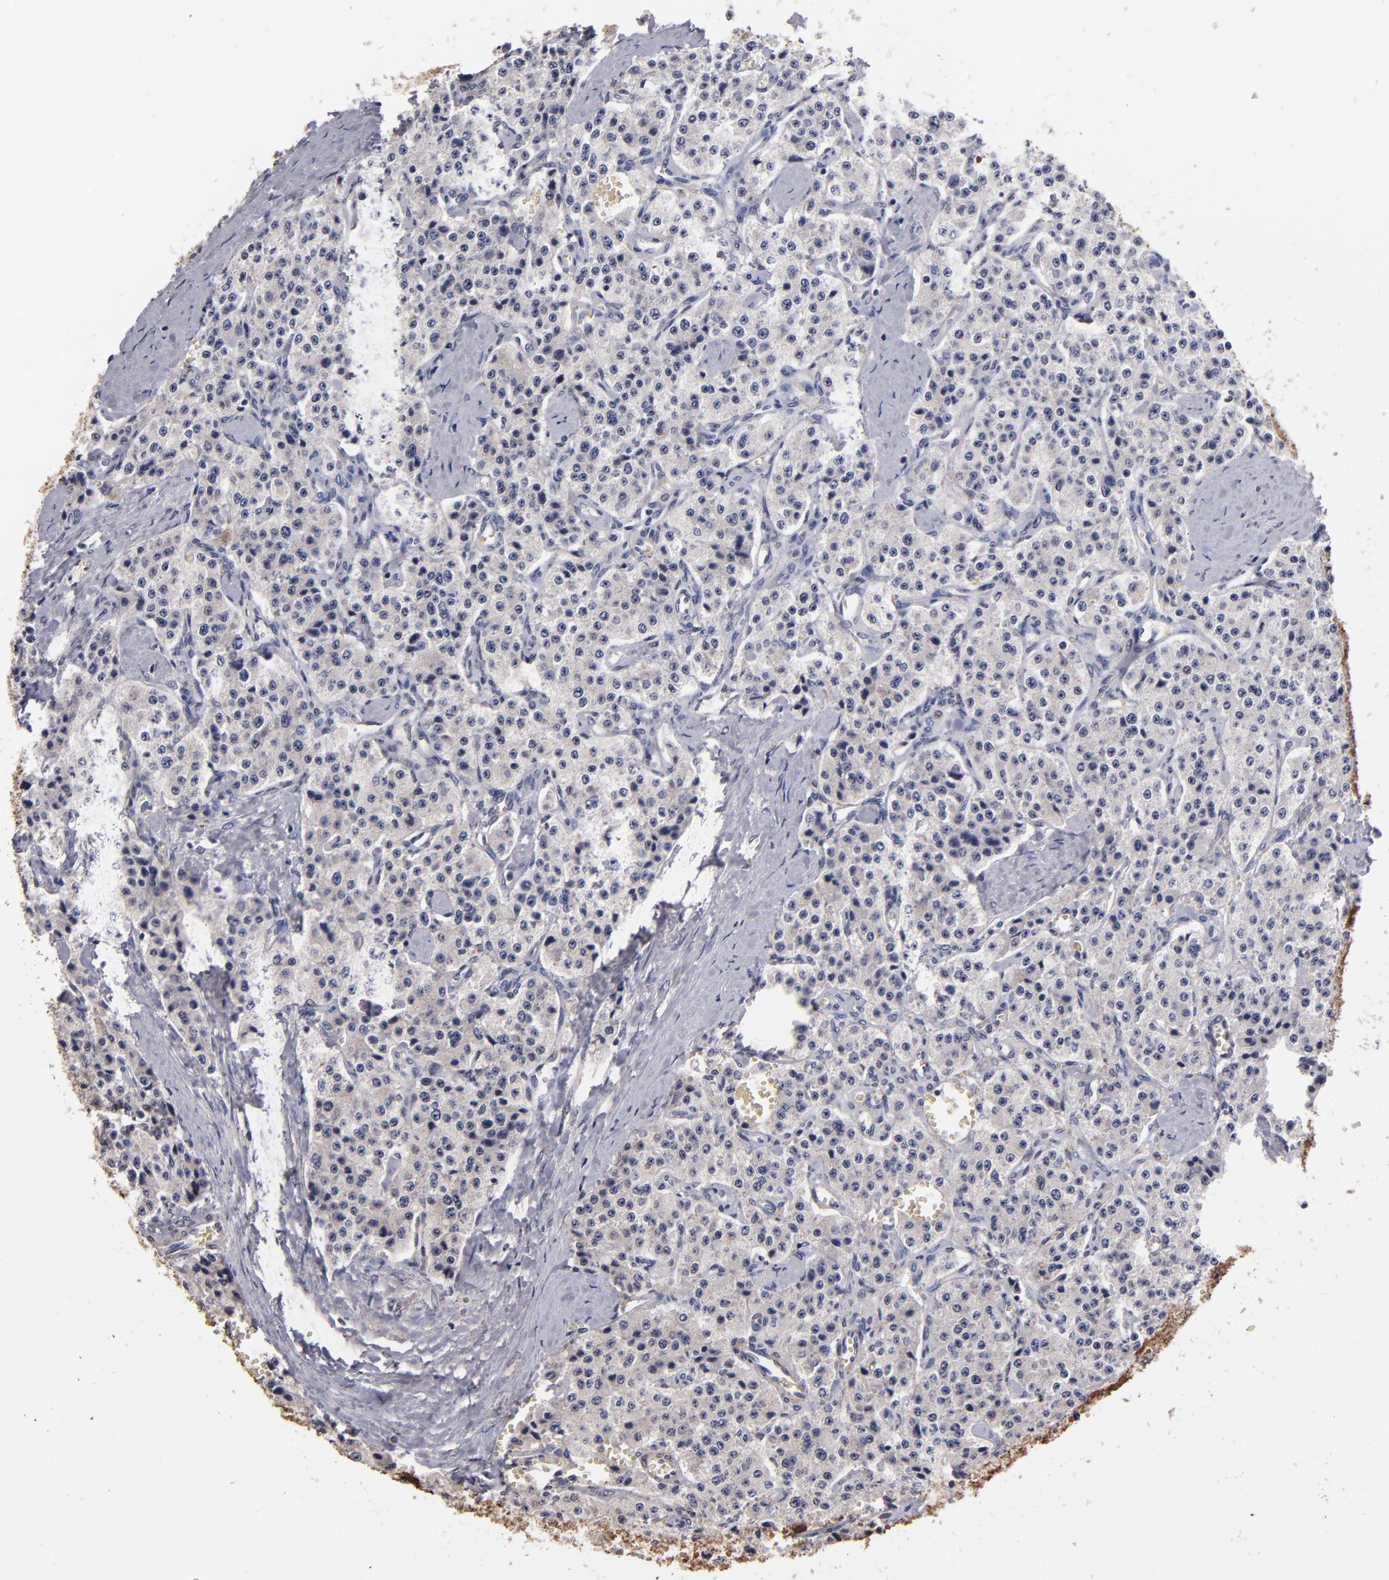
{"staining": {"intensity": "negative", "quantity": "none", "location": "none"}, "tissue": "carcinoid", "cell_type": "Tumor cells", "image_type": "cancer", "snomed": [{"axis": "morphology", "description": "Carcinoid, malignant, NOS"}, {"axis": "topography", "description": "Small intestine"}], "caption": "Immunohistochemistry image of neoplastic tissue: human carcinoid stained with DAB reveals no significant protein positivity in tumor cells.", "gene": "S100A1", "patient": {"sex": "male", "age": 52}}